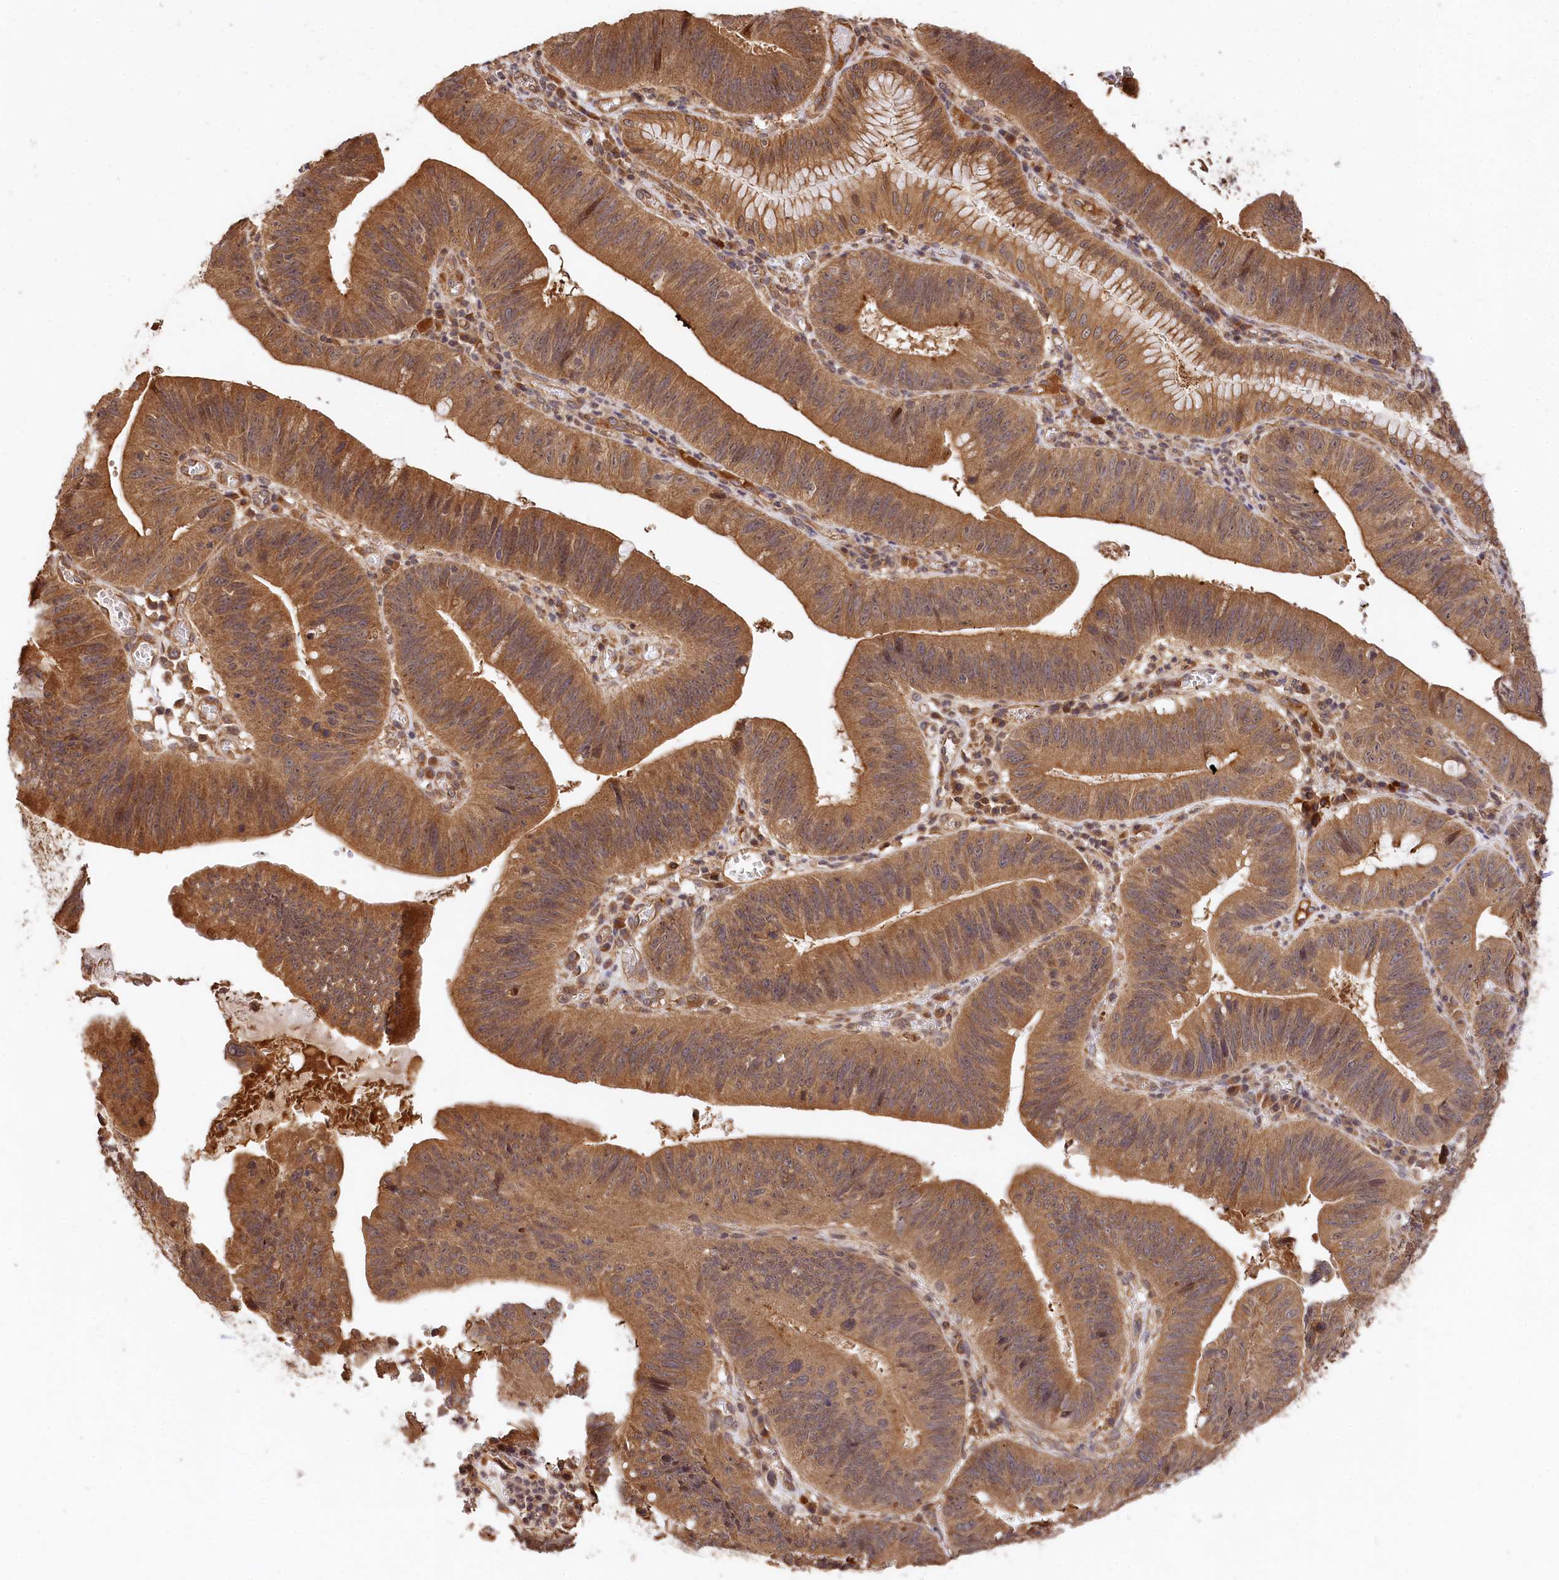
{"staining": {"intensity": "moderate", "quantity": ">75%", "location": "cytoplasmic/membranous"}, "tissue": "stomach cancer", "cell_type": "Tumor cells", "image_type": "cancer", "snomed": [{"axis": "morphology", "description": "Adenocarcinoma, NOS"}, {"axis": "topography", "description": "Stomach"}], "caption": "Immunohistochemistry of stomach cancer reveals medium levels of moderate cytoplasmic/membranous expression in approximately >75% of tumor cells. The staining was performed using DAB (3,3'-diaminobenzidine) to visualize the protein expression in brown, while the nuclei were stained in blue with hematoxylin (Magnification: 20x).", "gene": "MCF2L2", "patient": {"sex": "male", "age": 59}}